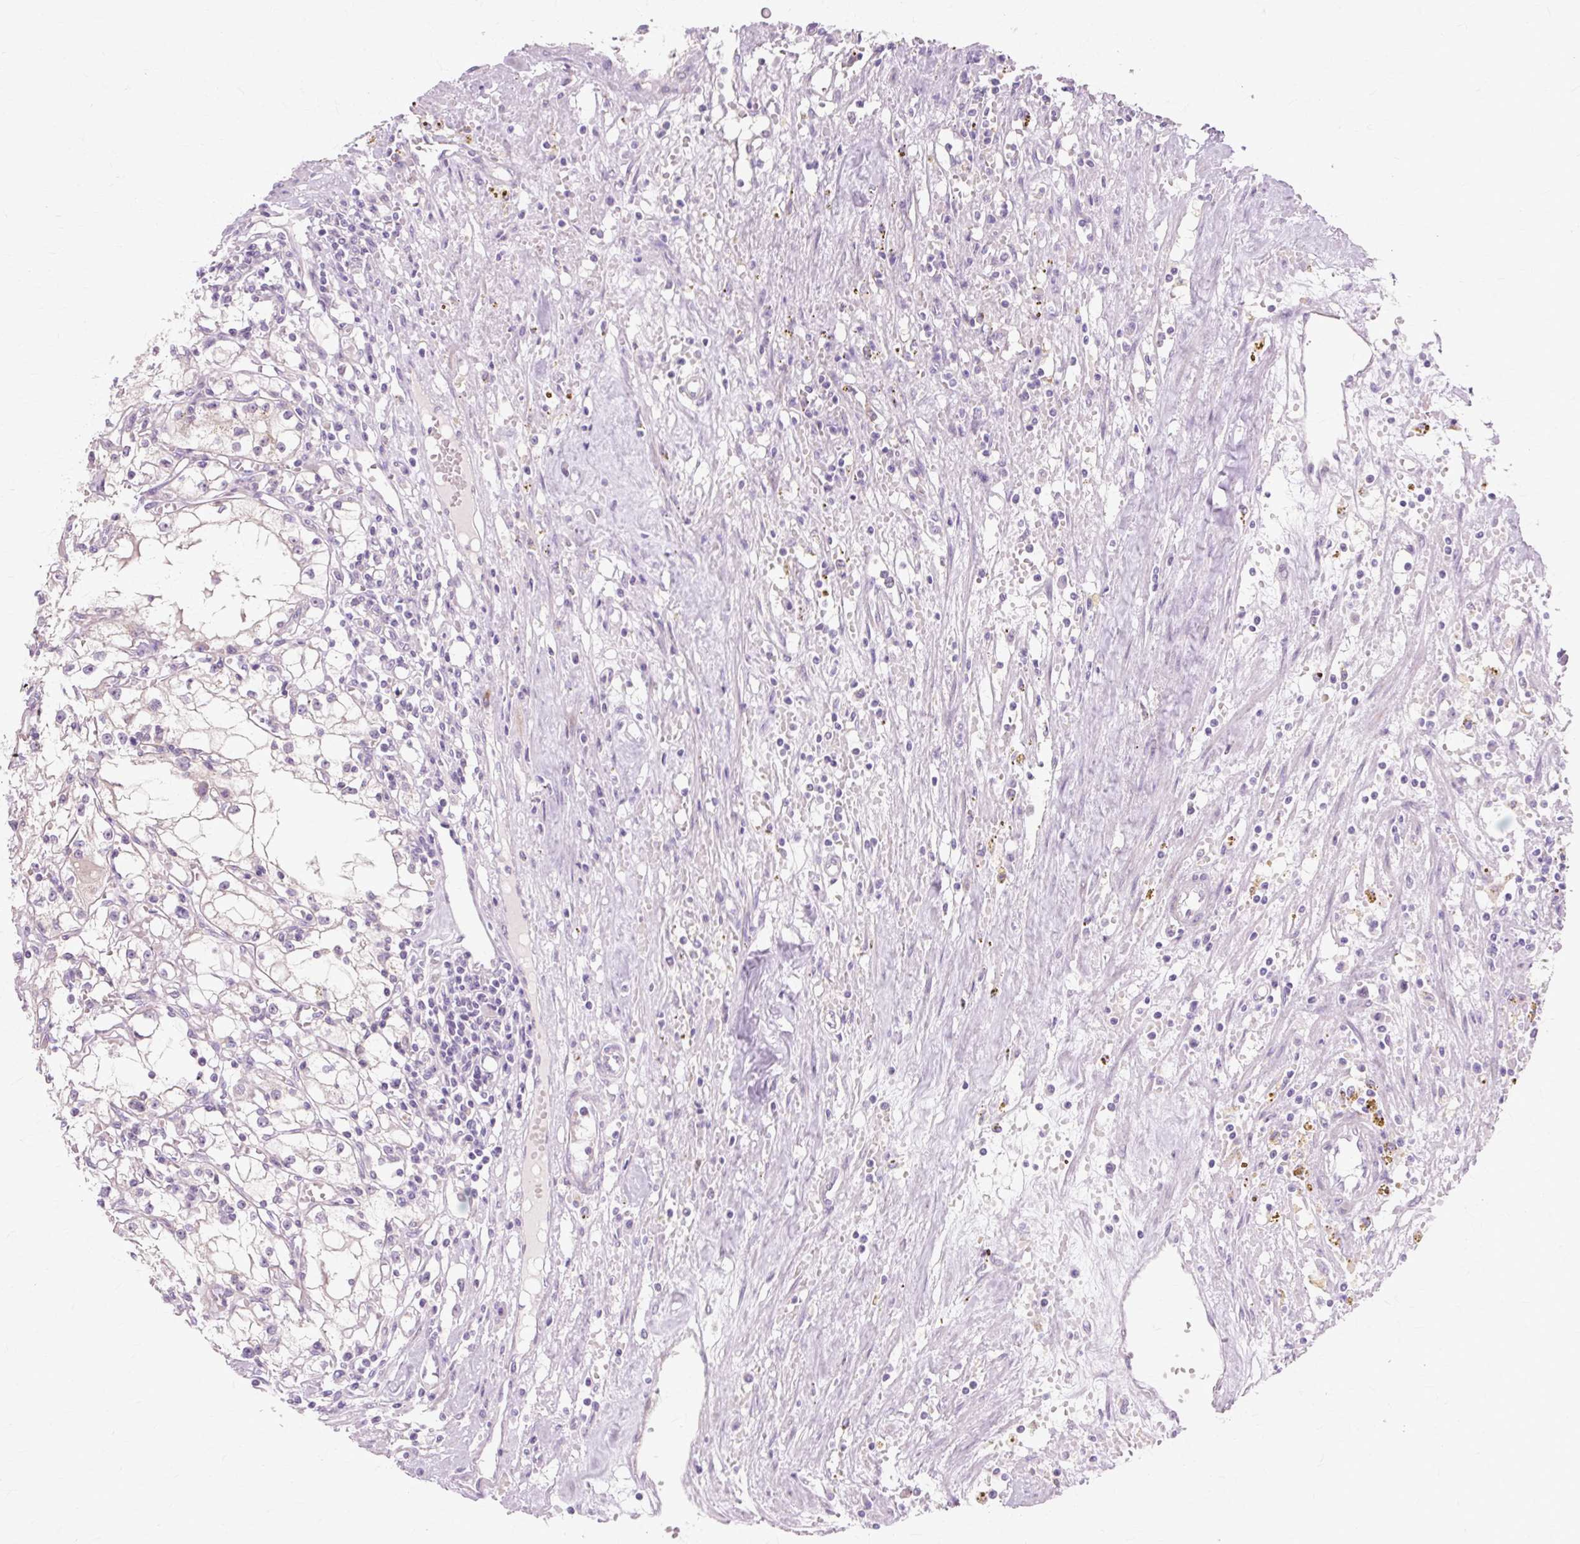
{"staining": {"intensity": "negative", "quantity": "none", "location": "none"}, "tissue": "renal cancer", "cell_type": "Tumor cells", "image_type": "cancer", "snomed": [{"axis": "morphology", "description": "Adenocarcinoma, NOS"}, {"axis": "topography", "description": "Kidney"}], "caption": "This is an immunohistochemistry micrograph of human renal cancer. There is no staining in tumor cells.", "gene": "ZNF35", "patient": {"sex": "male", "age": 56}}